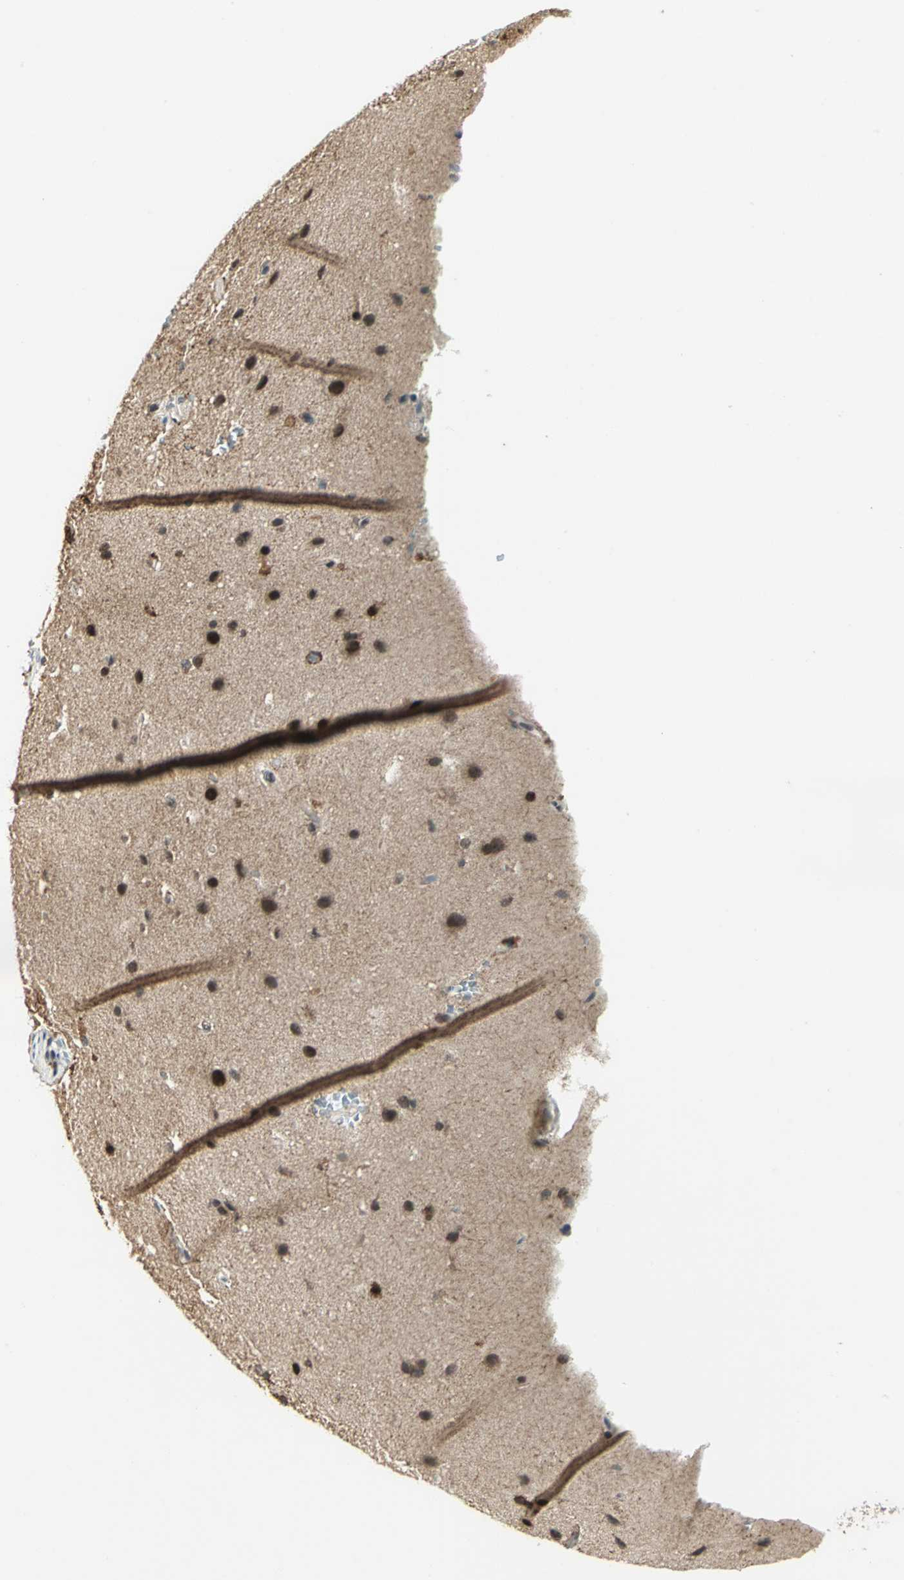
{"staining": {"intensity": "strong", "quantity": ">75%", "location": "nuclear"}, "tissue": "glioma", "cell_type": "Tumor cells", "image_type": "cancer", "snomed": [{"axis": "morphology", "description": "Glioma, malignant, Low grade"}, {"axis": "topography", "description": "Cerebral cortex"}], "caption": "Protein expression analysis of human glioma reveals strong nuclear expression in approximately >75% of tumor cells.", "gene": "RAD17", "patient": {"sex": "female", "age": 47}}